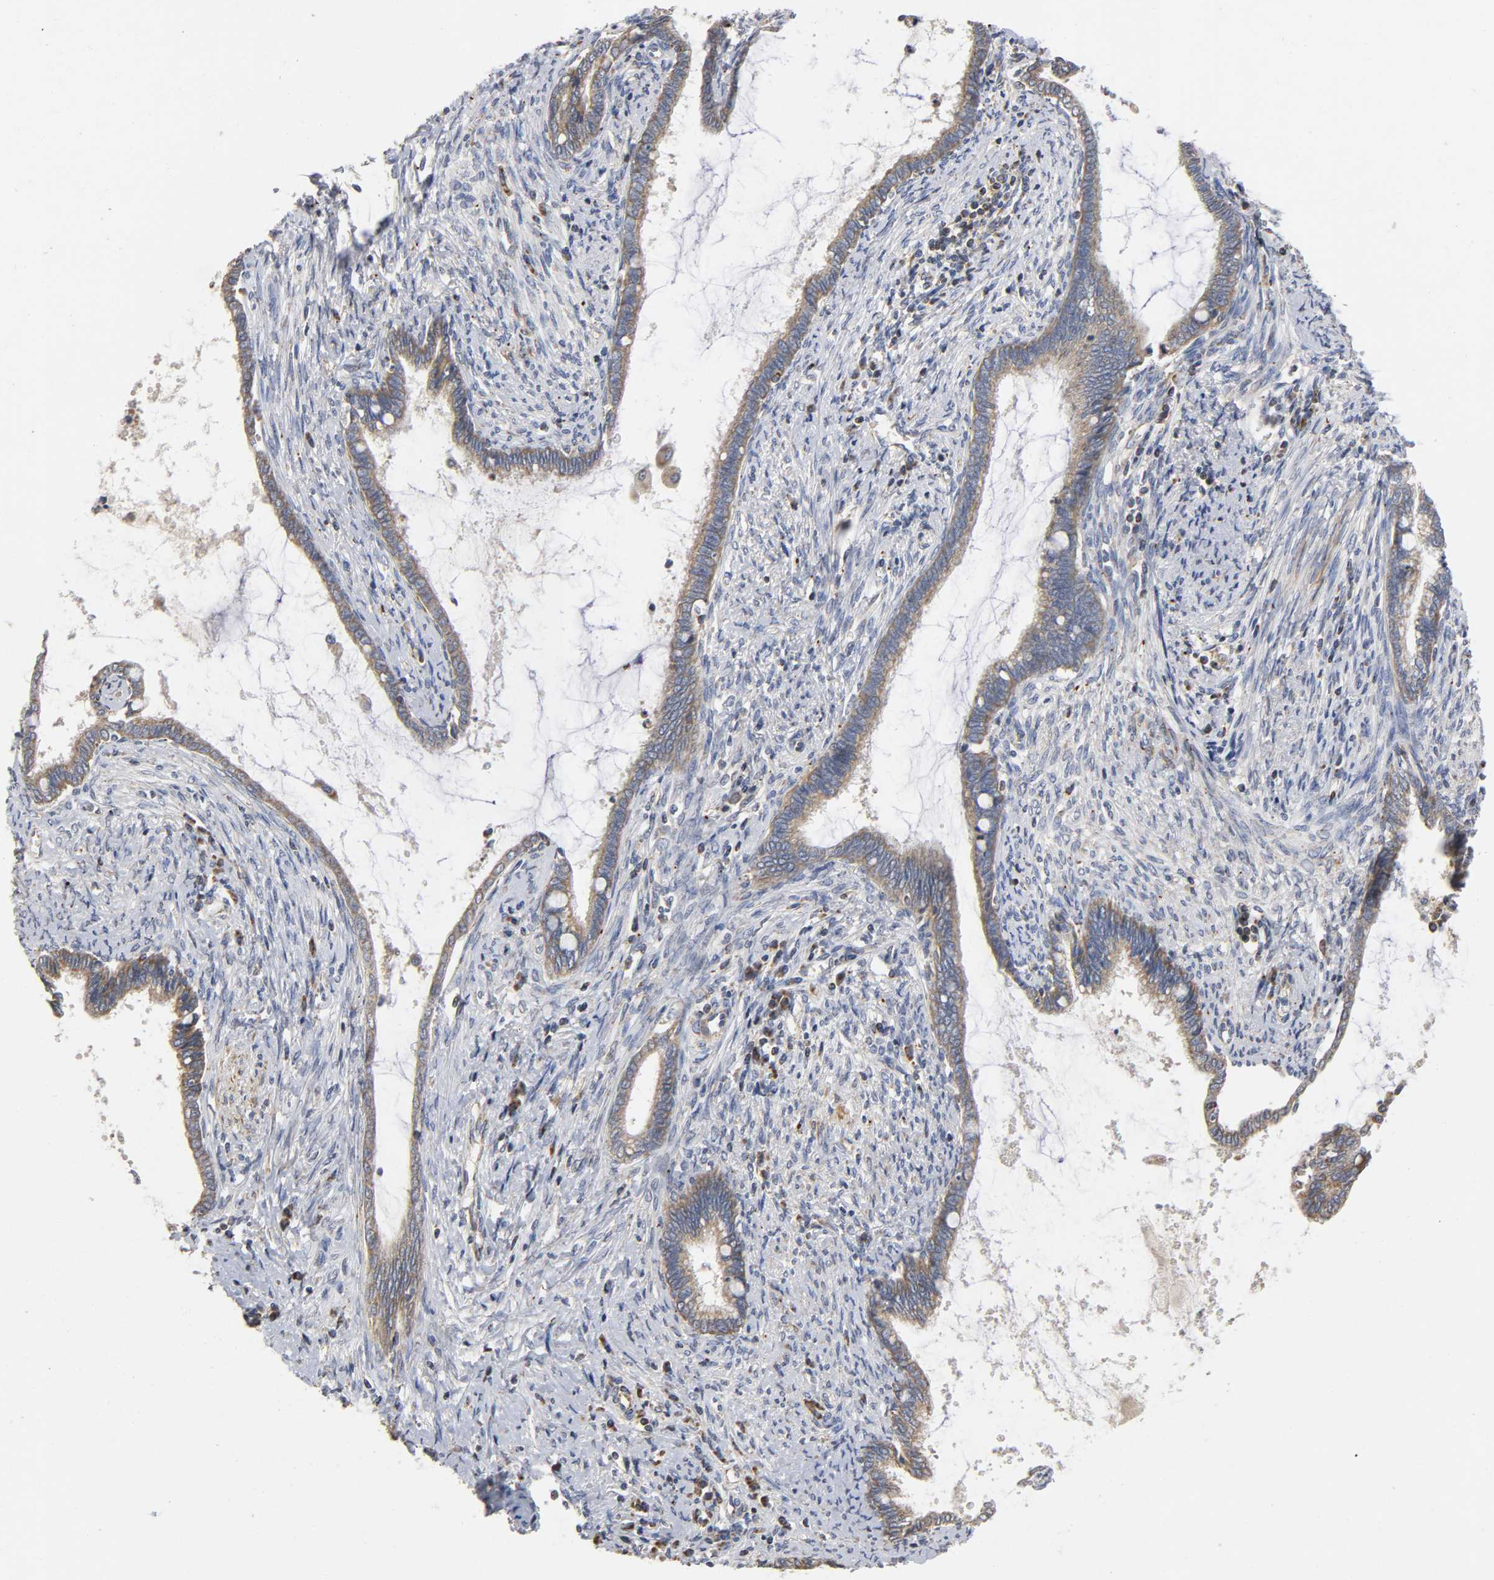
{"staining": {"intensity": "moderate", "quantity": ">75%", "location": "cytoplasmic/membranous"}, "tissue": "cervical cancer", "cell_type": "Tumor cells", "image_type": "cancer", "snomed": [{"axis": "morphology", "description": "Adenocarcinoma, NOS"}, {"axis": "topography", "description": "Cervix"}], "caption": "Cervical cancer (adenocarcinoma) was stained to show a protein in brown. There is medium levels of moderate cytoplasmic/membranous staining in approximately >75% of tumor cells. (IHC, brightfield microscopy, high magnification).", "gene": "SYT16", "patient": {"sex": "female", "age": 44}}